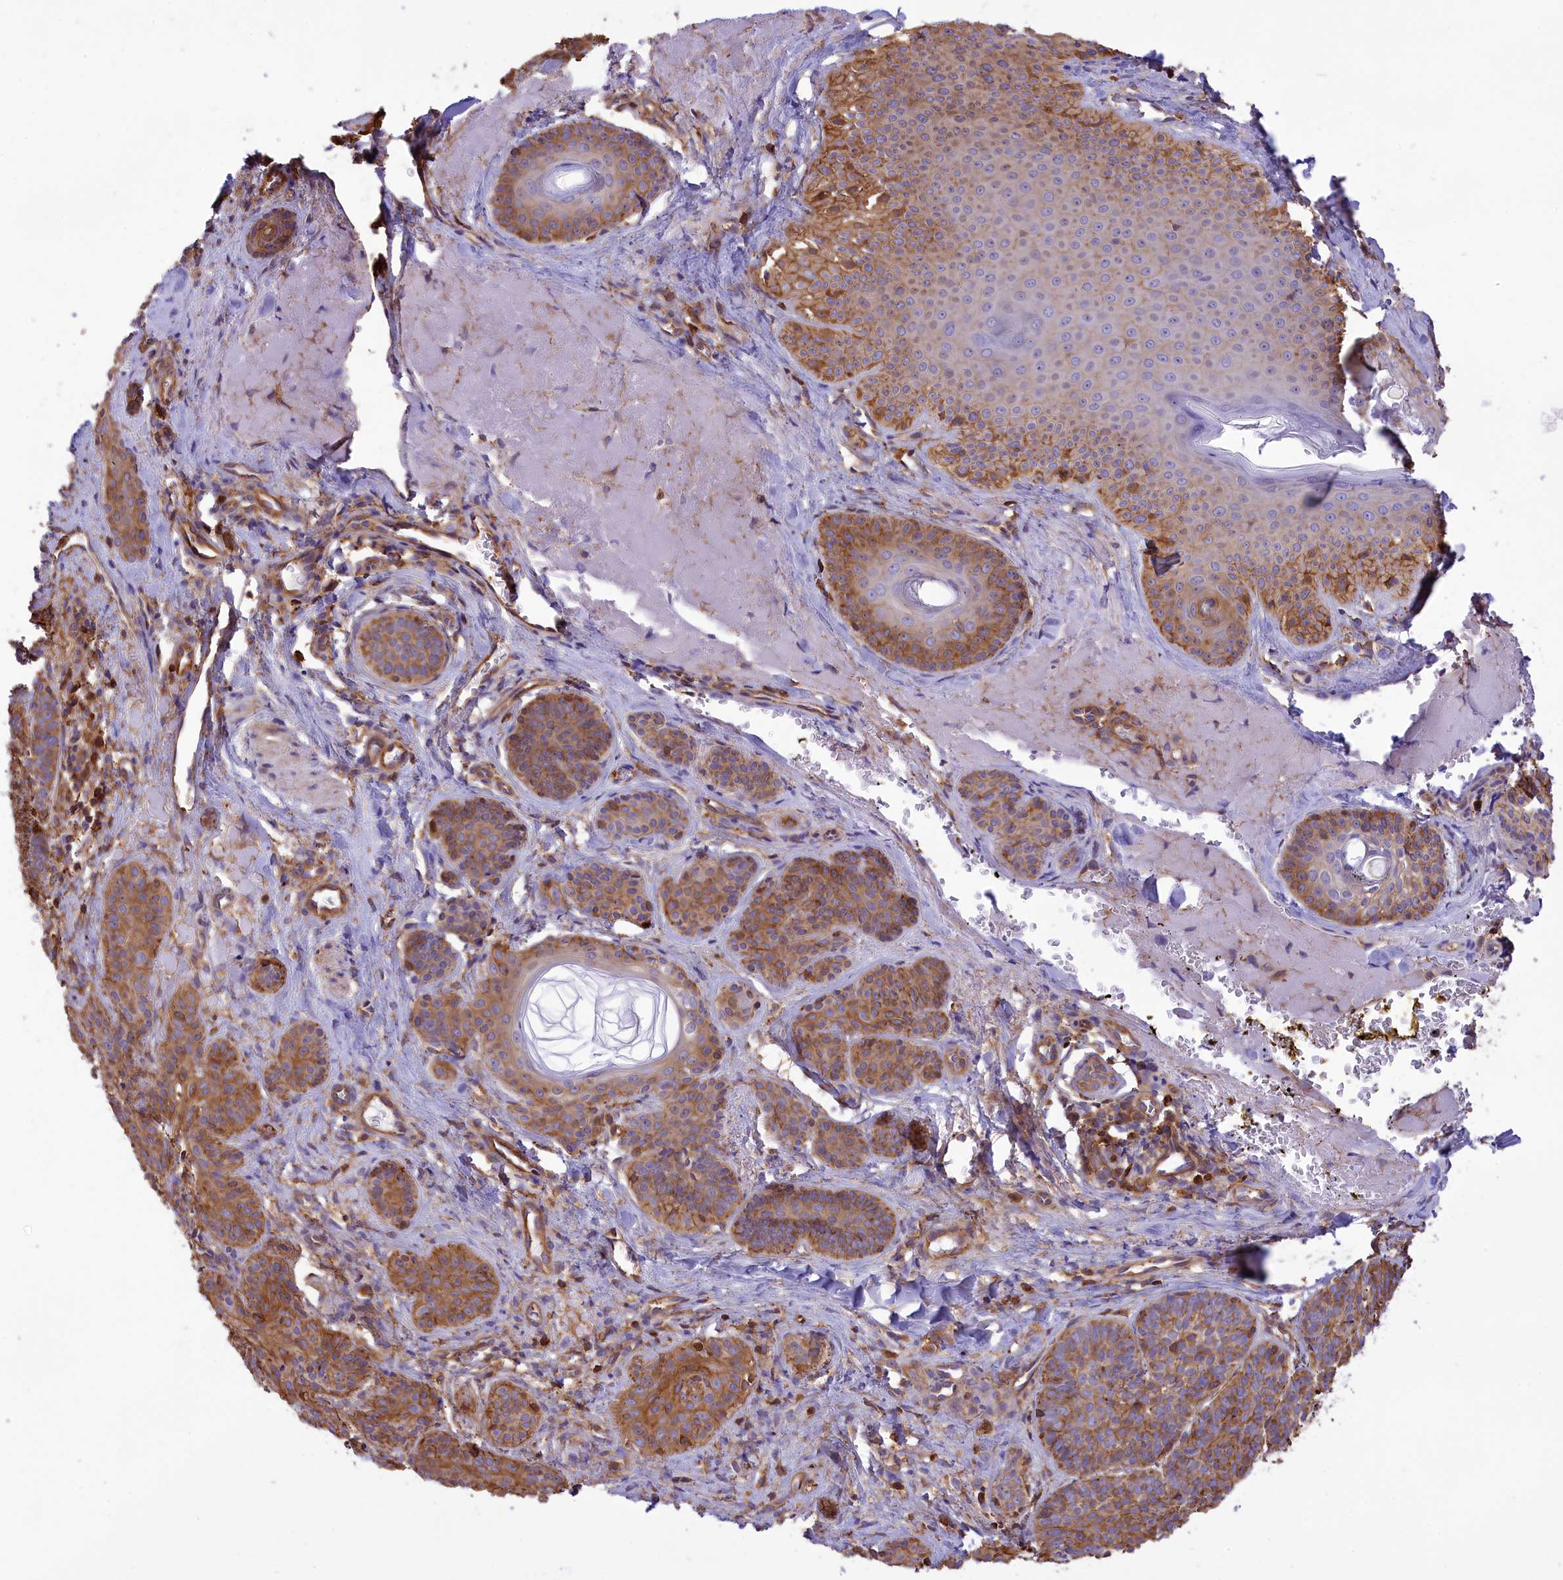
{"staining": {"intensity": "moderate", "quantity": ">75%", "location": "cytoplasmic/membranous"}, "tissue": "skin cancer", "cell_type": "Tumor cells", "image_type": "cancer", "snomed": [{"axis": "morphology", "description": "Basal cell carcinoma"}, {"axis": "topography", "description": "Skin"}], "caption": "Protein expression analysis of human basal cell carcinoma (skin) reveals moderate cytoplasmic/membranous expression in approximately >75% of tumor cells. (IHC, brightfield microscopy, high magnification).", "gene": "SEPTIN9", "patient": {"sex": "male", "age": 85}}